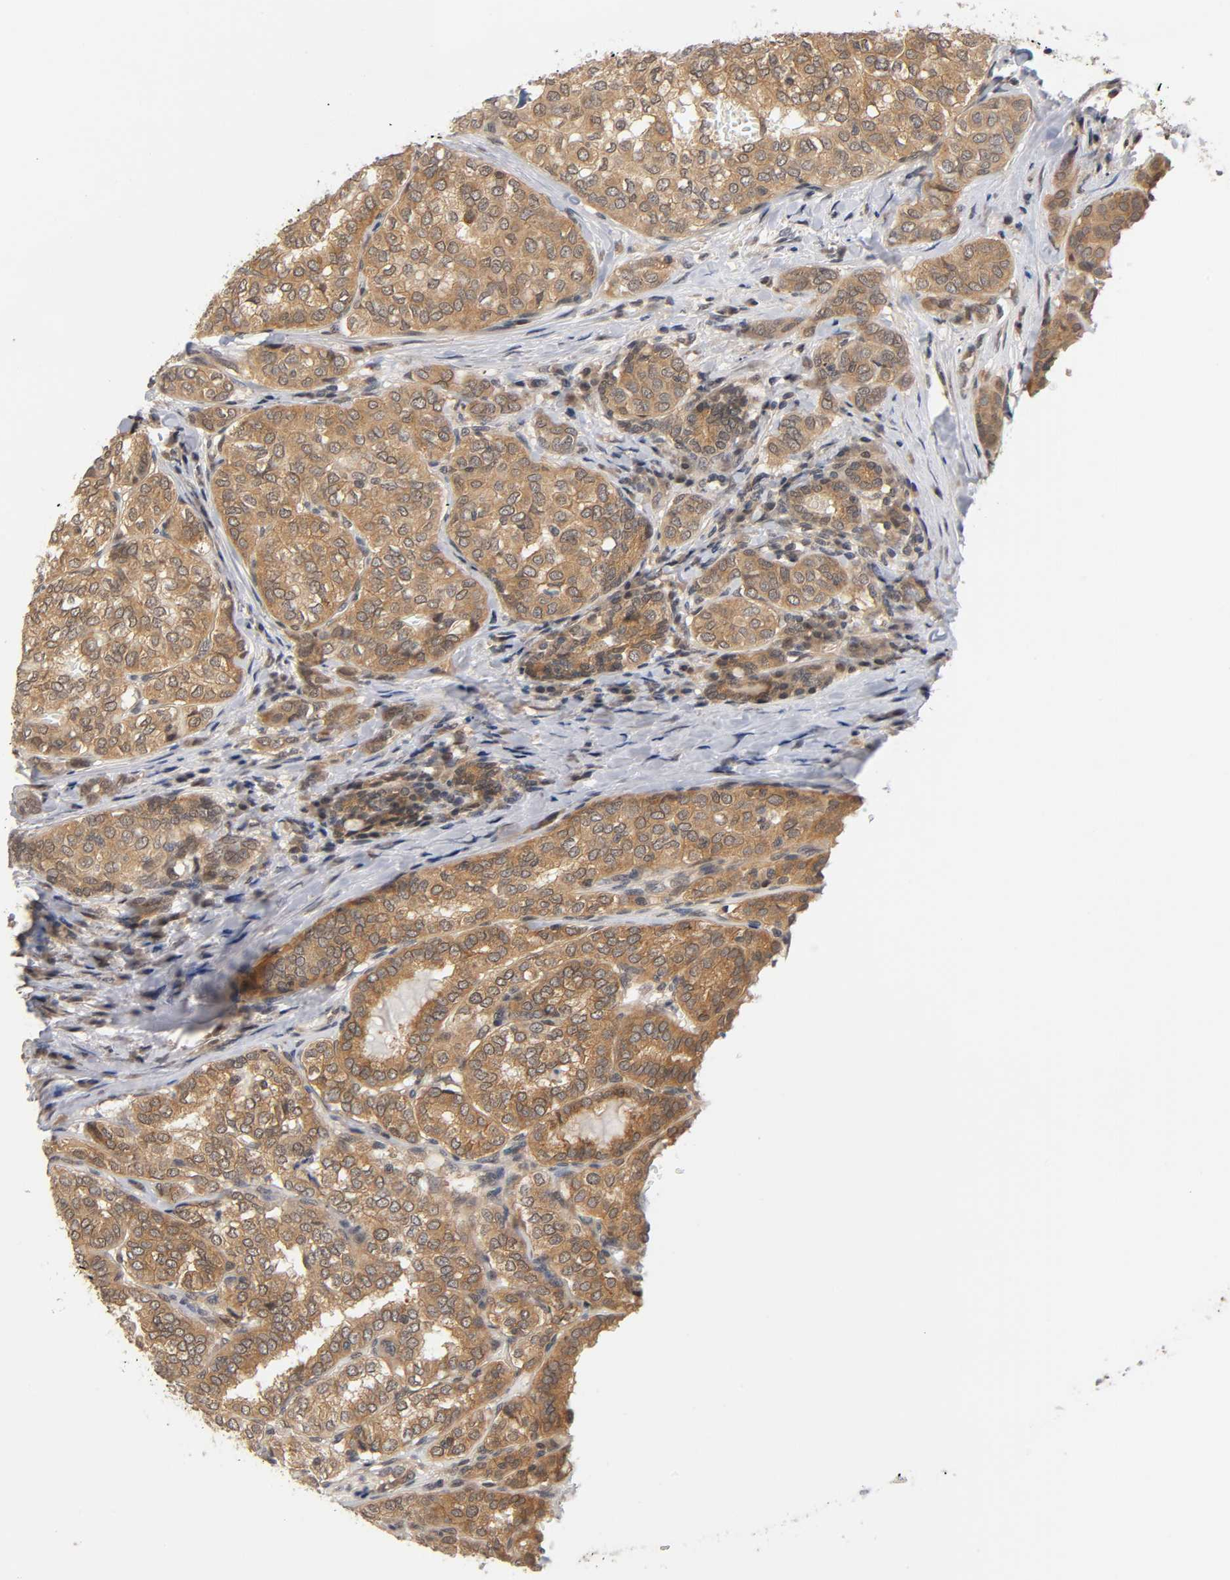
{"staining": {"intensity": "moderate", "quantity": ">75%", "location": "cytoplasmic/membranous"}, "tissue": "thyroid cancer", "cell_type": "Tumor cells", "image_type": "cancer", "snomed": [{"axis": "morphology", "description": "Papillary adenocarcinoma, NOS"}, {"axis": "topography", "description": "Thyroid gland"}], "caption": "This is an image of immunohistochemistry staining of papillary adenocarcinoma (thyroid), which shows moderate staining in the cytoplasmic/membranous of tumor cells.", "gene": "PRKAB1", "patient": {"sex": "female", "age": 30}}